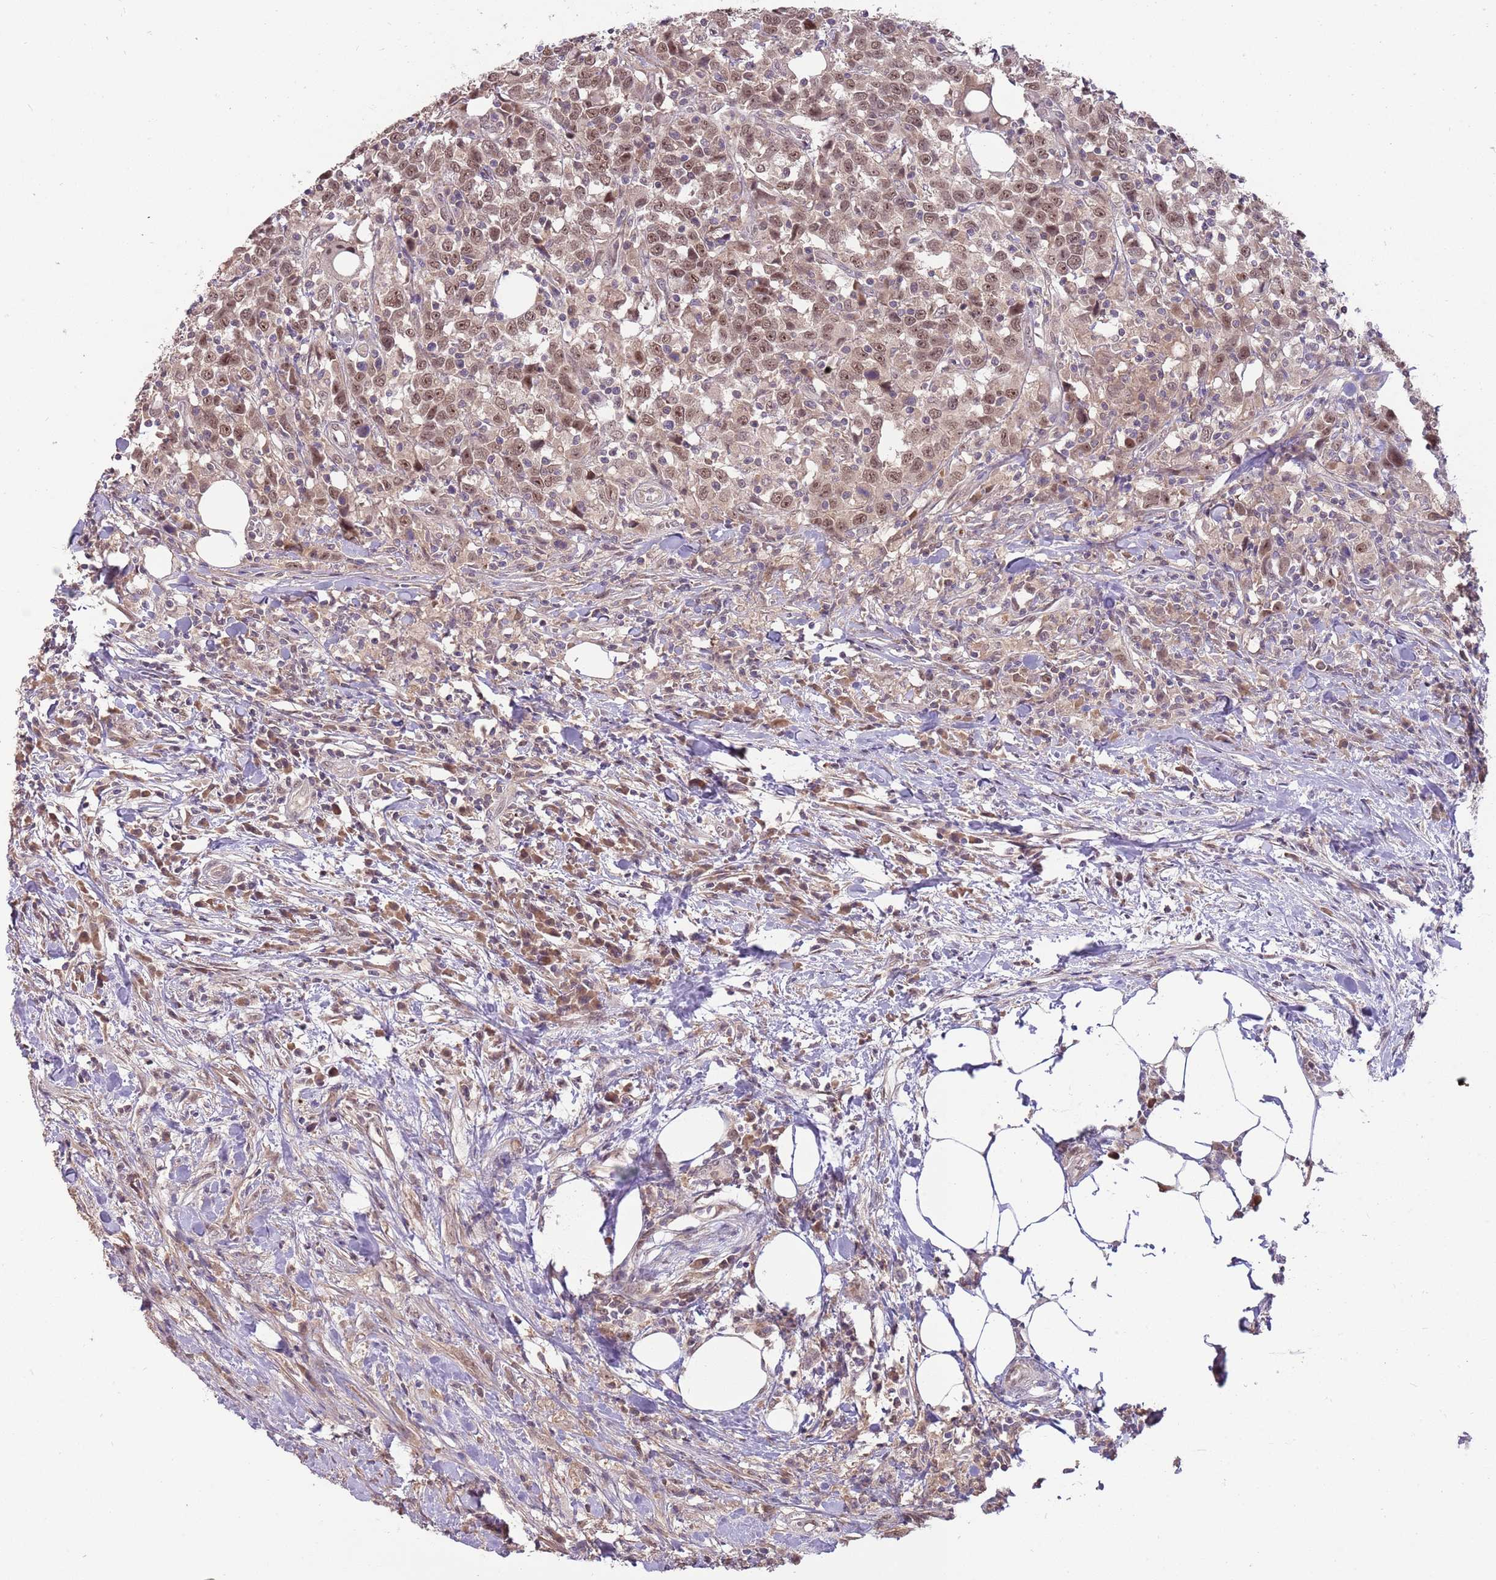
{"staining": {"intensity": "moderate", "quantity": ">75%", "location": "nuclear"}, "tissue": "urothelial cancer", "cell_type": "Tumor cells", "image_type": "cancer", "snomed": [{"axis": "morphology", "description": "Urothelial carcinoma, High grade"}, {"axis": "topography", "description": "Urinary bladder"}], "caption": "Moderate nuclear staining for a protein is appreciated in about >75% of tumor cells of high-grade urothelial carcinoma using IHC.", "gene": "NBPF6", "patient": {"sex": "male", "age": 61}}